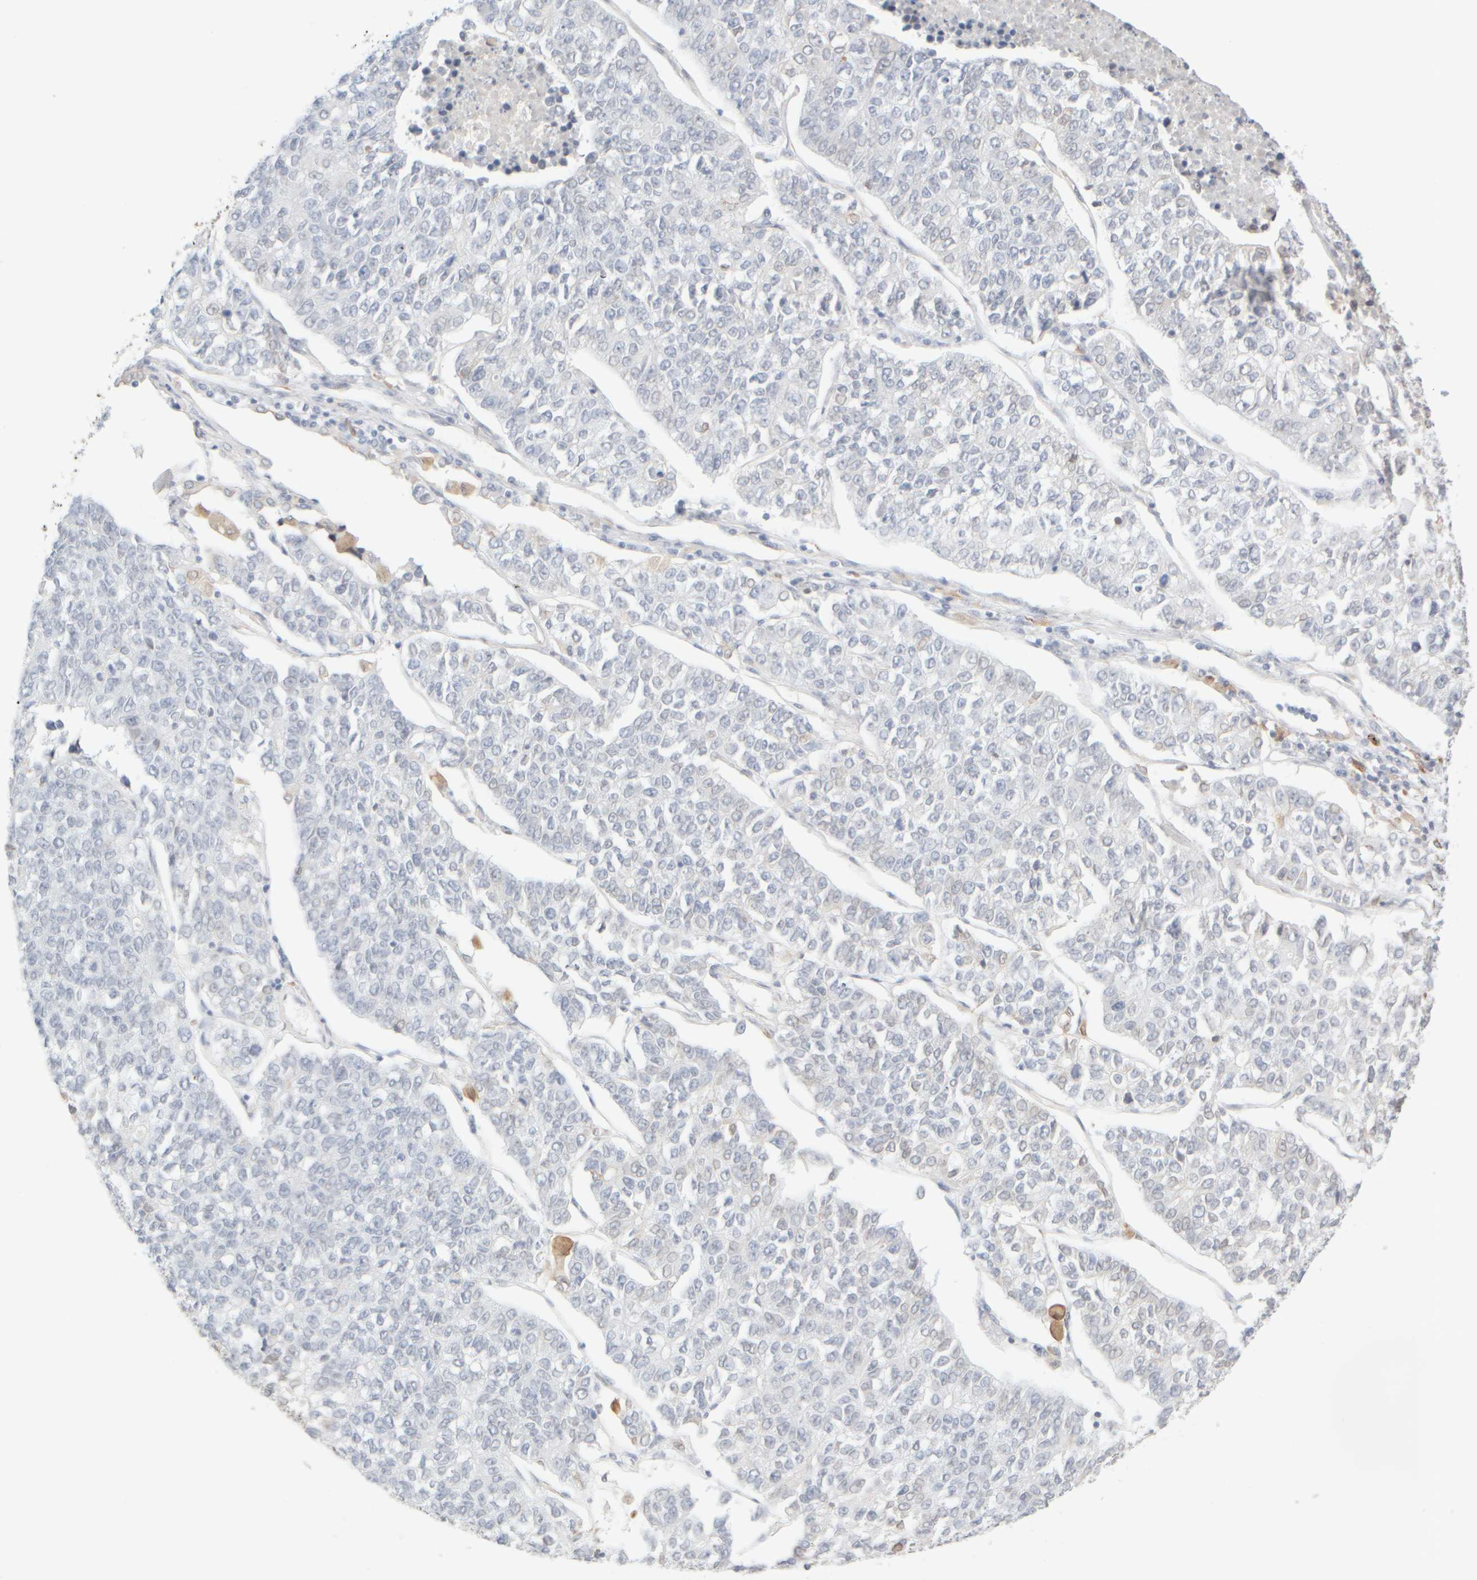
{"staining": {"intensity": "negative", "quantity": "none", "location": "none"}, "tissue": "lung cancer", "cell_type": "Tumor cells", "image_type": "cancer", "snomed": [{"axis": "morphology", "description": "Adenocarcinoma, NOS"}, {"axis": "topography", "description": "Lung"}], "caption": "This is a image of immunohistochemistry staining of lung cancer, which shows no positivity in tumor cells. The staining was performed using DAB to visualize the protein expression in brown, while the nuclei were stained in blue with hematoxylin (Magnification: 20x).", "gene": "KRT15", "patient": {"sex": "male", "age": 49}}